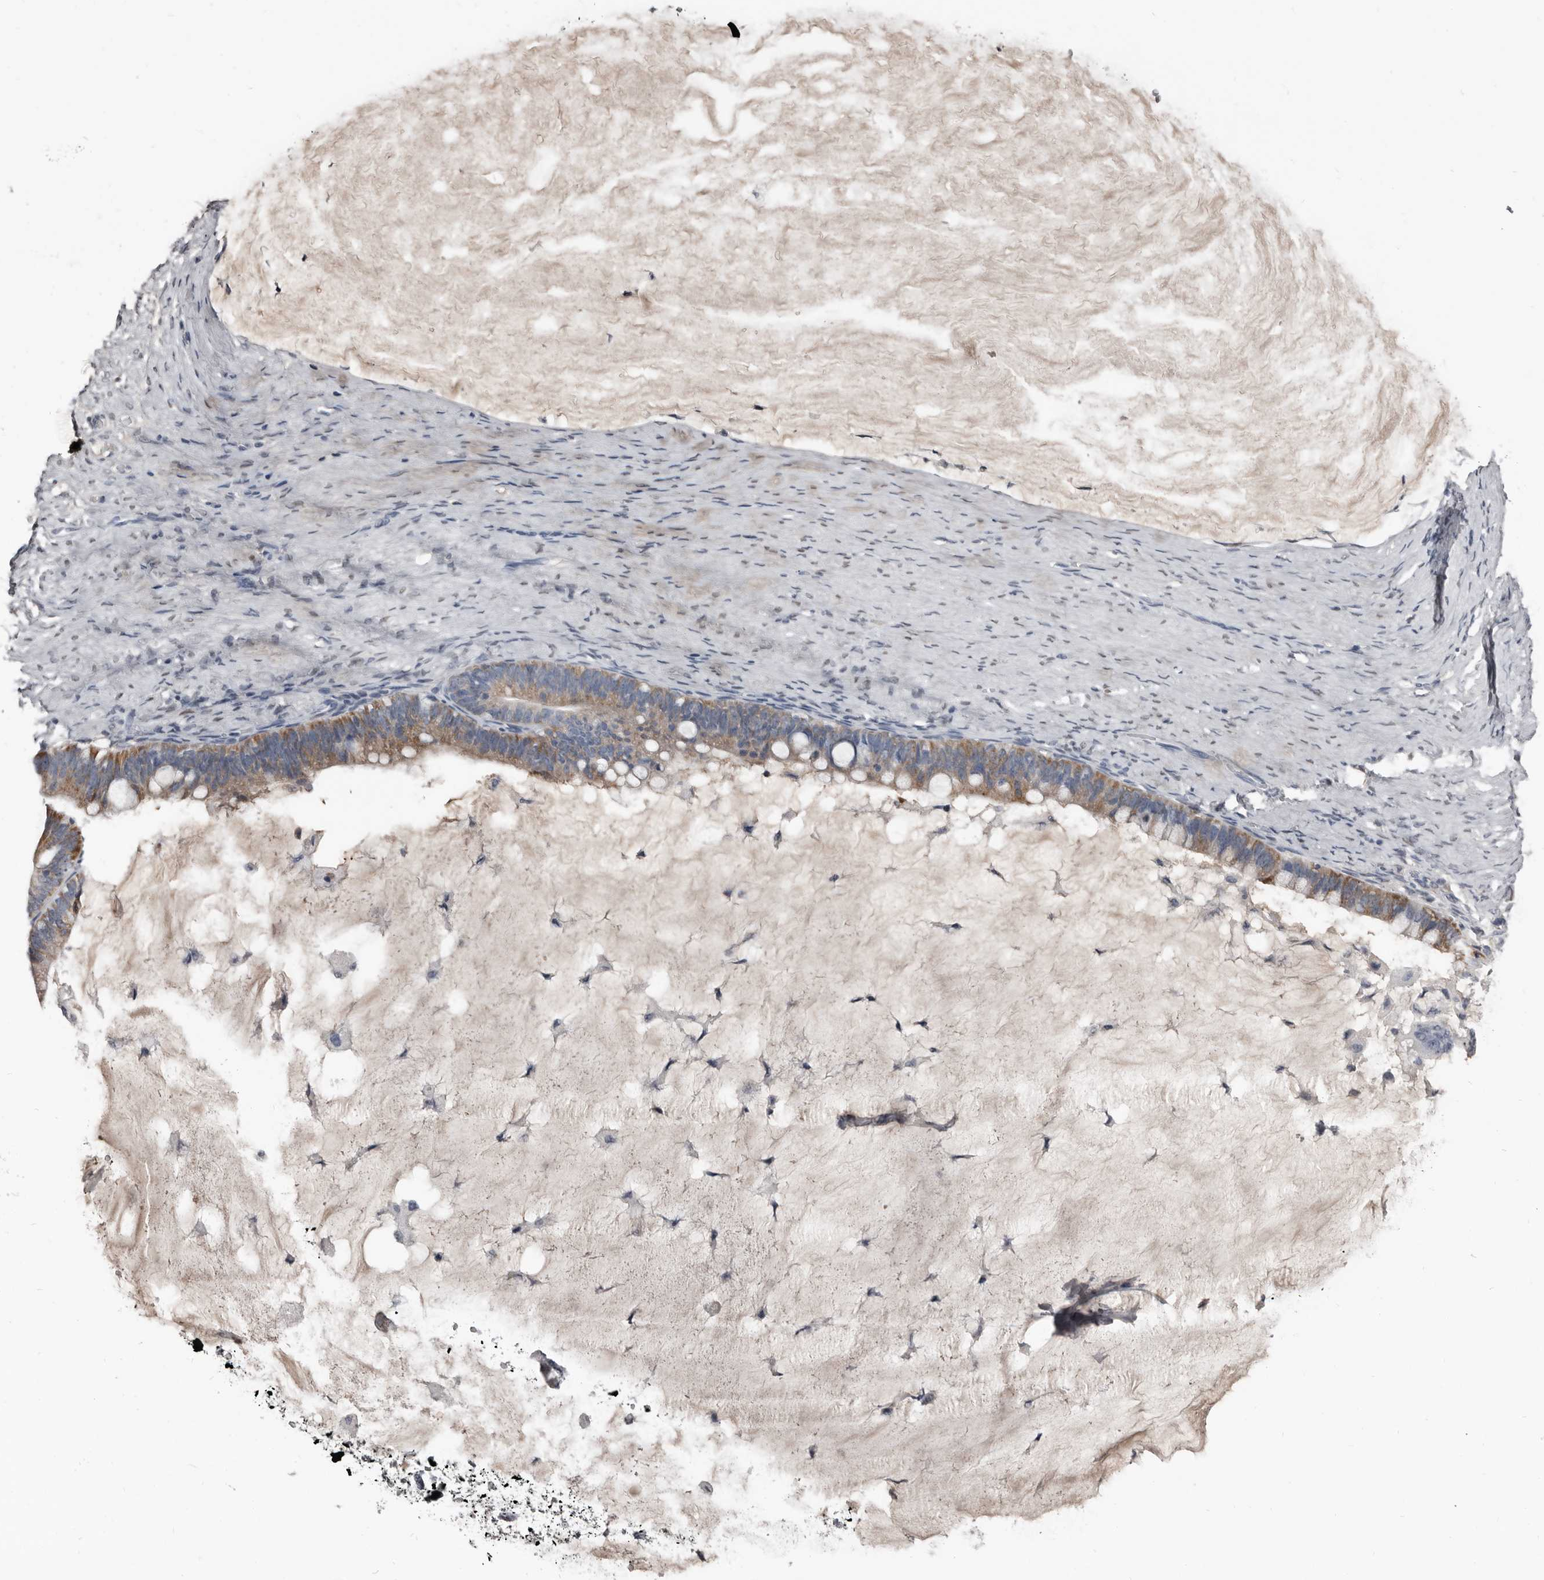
{"staining": {"intensity": "moderate", "quantity": ">75%", "location": "cytoplasmic/membranous"}, "tissue": "ovarian cancer", "cell_type": "Tumor cells", "image_type": "cancer", "snomed": [{"axis": "morphology", "description": "Cystadenocarcinoma, mucinous, NOS"}, {"axis": "topography", "description": "Ovary"}], "caption": "Immunohistochemistry (IHC) of ovarian cancer (mucinous cystadenocarcinoma) demonstrates medium levels of moderate cytoplasmic/membranous staining in about >75% of tumor cells. The protein of interest is stained brown, and the nuclei are stained in blue (DAB (3,3'-diaminobenzidine) IHC with brightfield microscopy, high magnification).", "gene": "GREB1", "patient": {"sex": "female", "age": 61}}